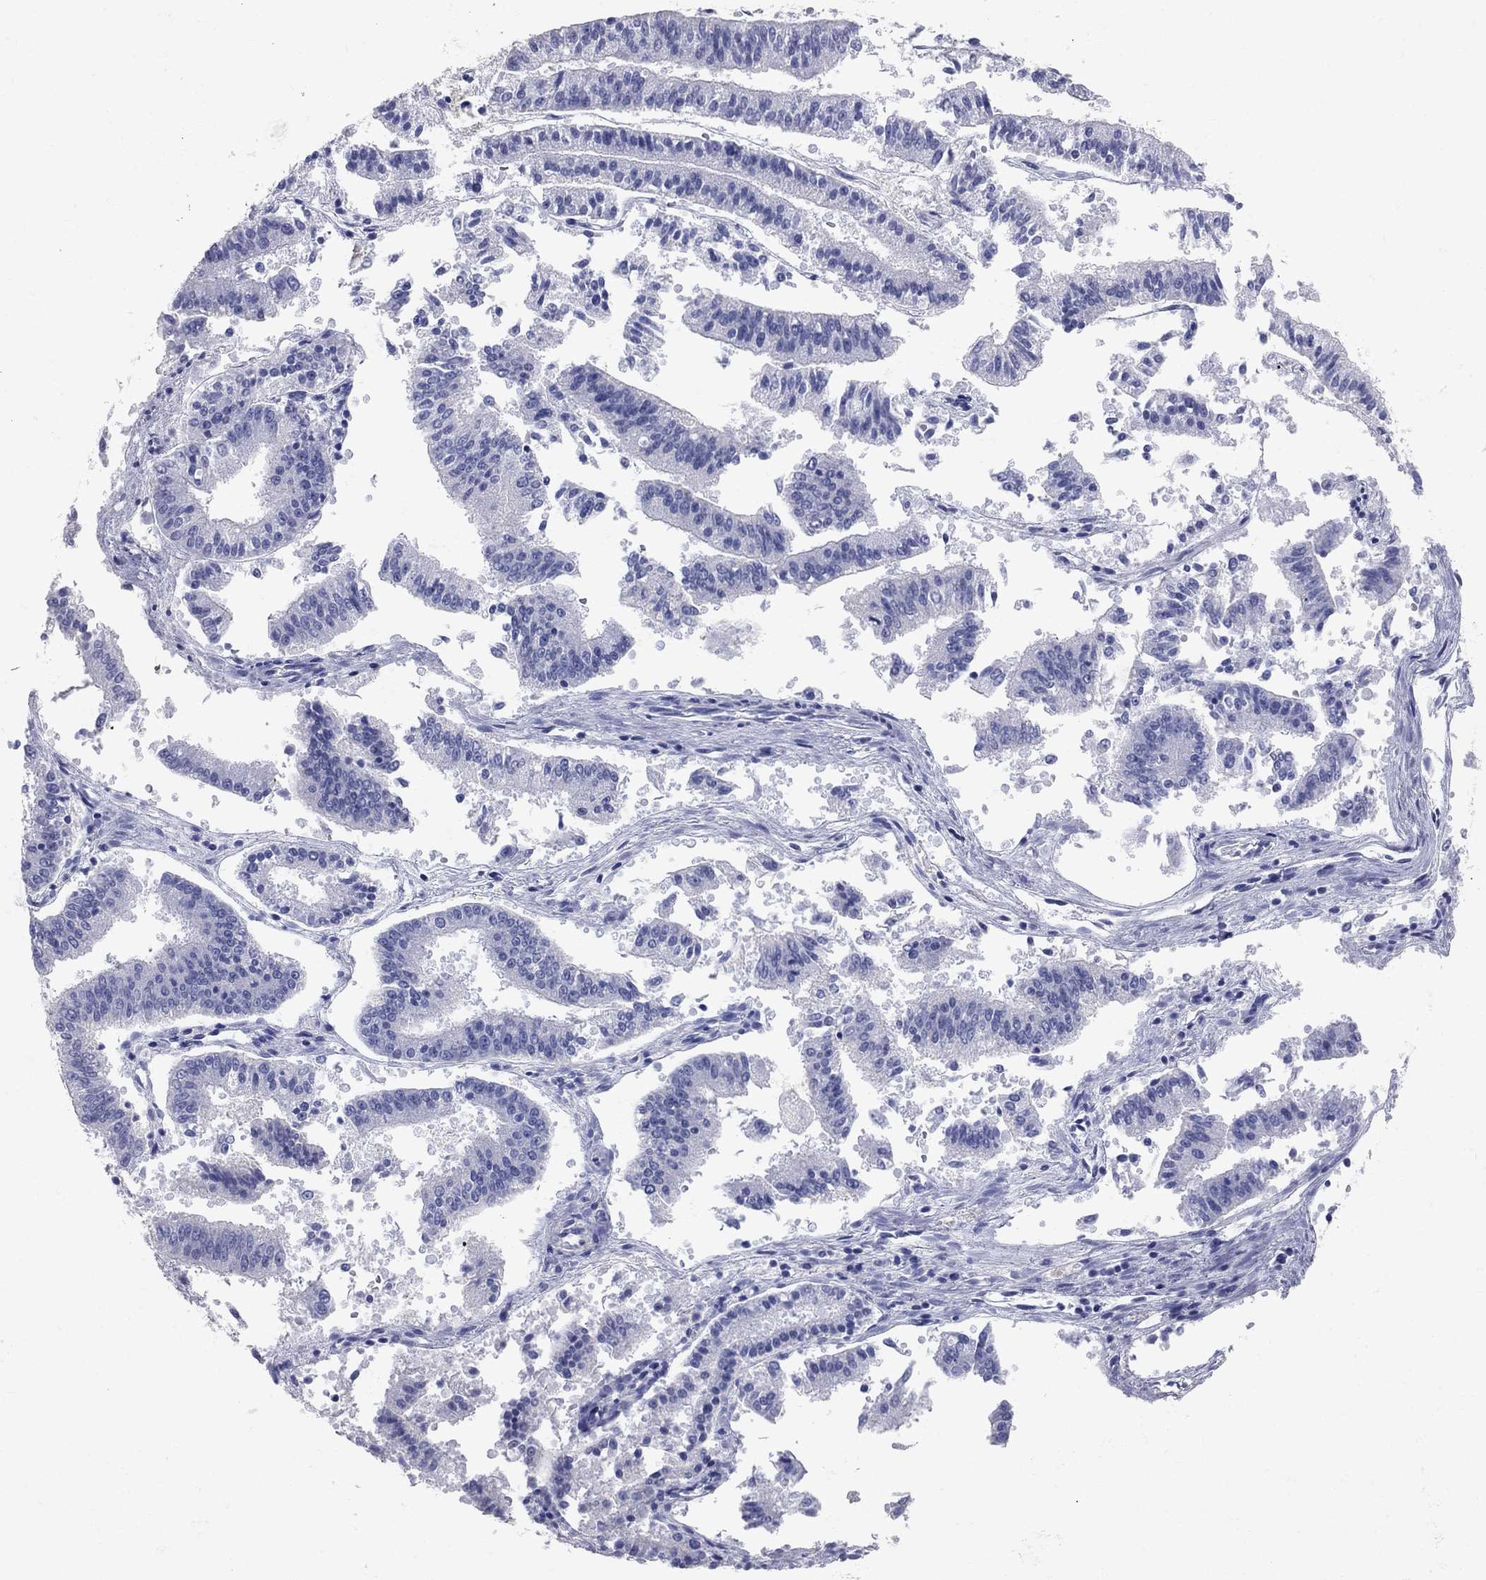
{"staining": {"intensity": "negative", "quantity": "none", "location": "none"}, "tissue": "endometrial cancer", "cell_type": "Tumor cells", "image_type": "cancer", "snomed": [{"axis": "morphology", "description": "Adenocarcinoma, NOS"}, {"axis": "topography", "description": "Endometrium"}], "caption": "Human endometrial adenocarcinoma stained for a protein using immunohistochemistry displays no expression in tumor cells.", "gene": "AOX1", "patient": {"sex": "female", "age": 66}}